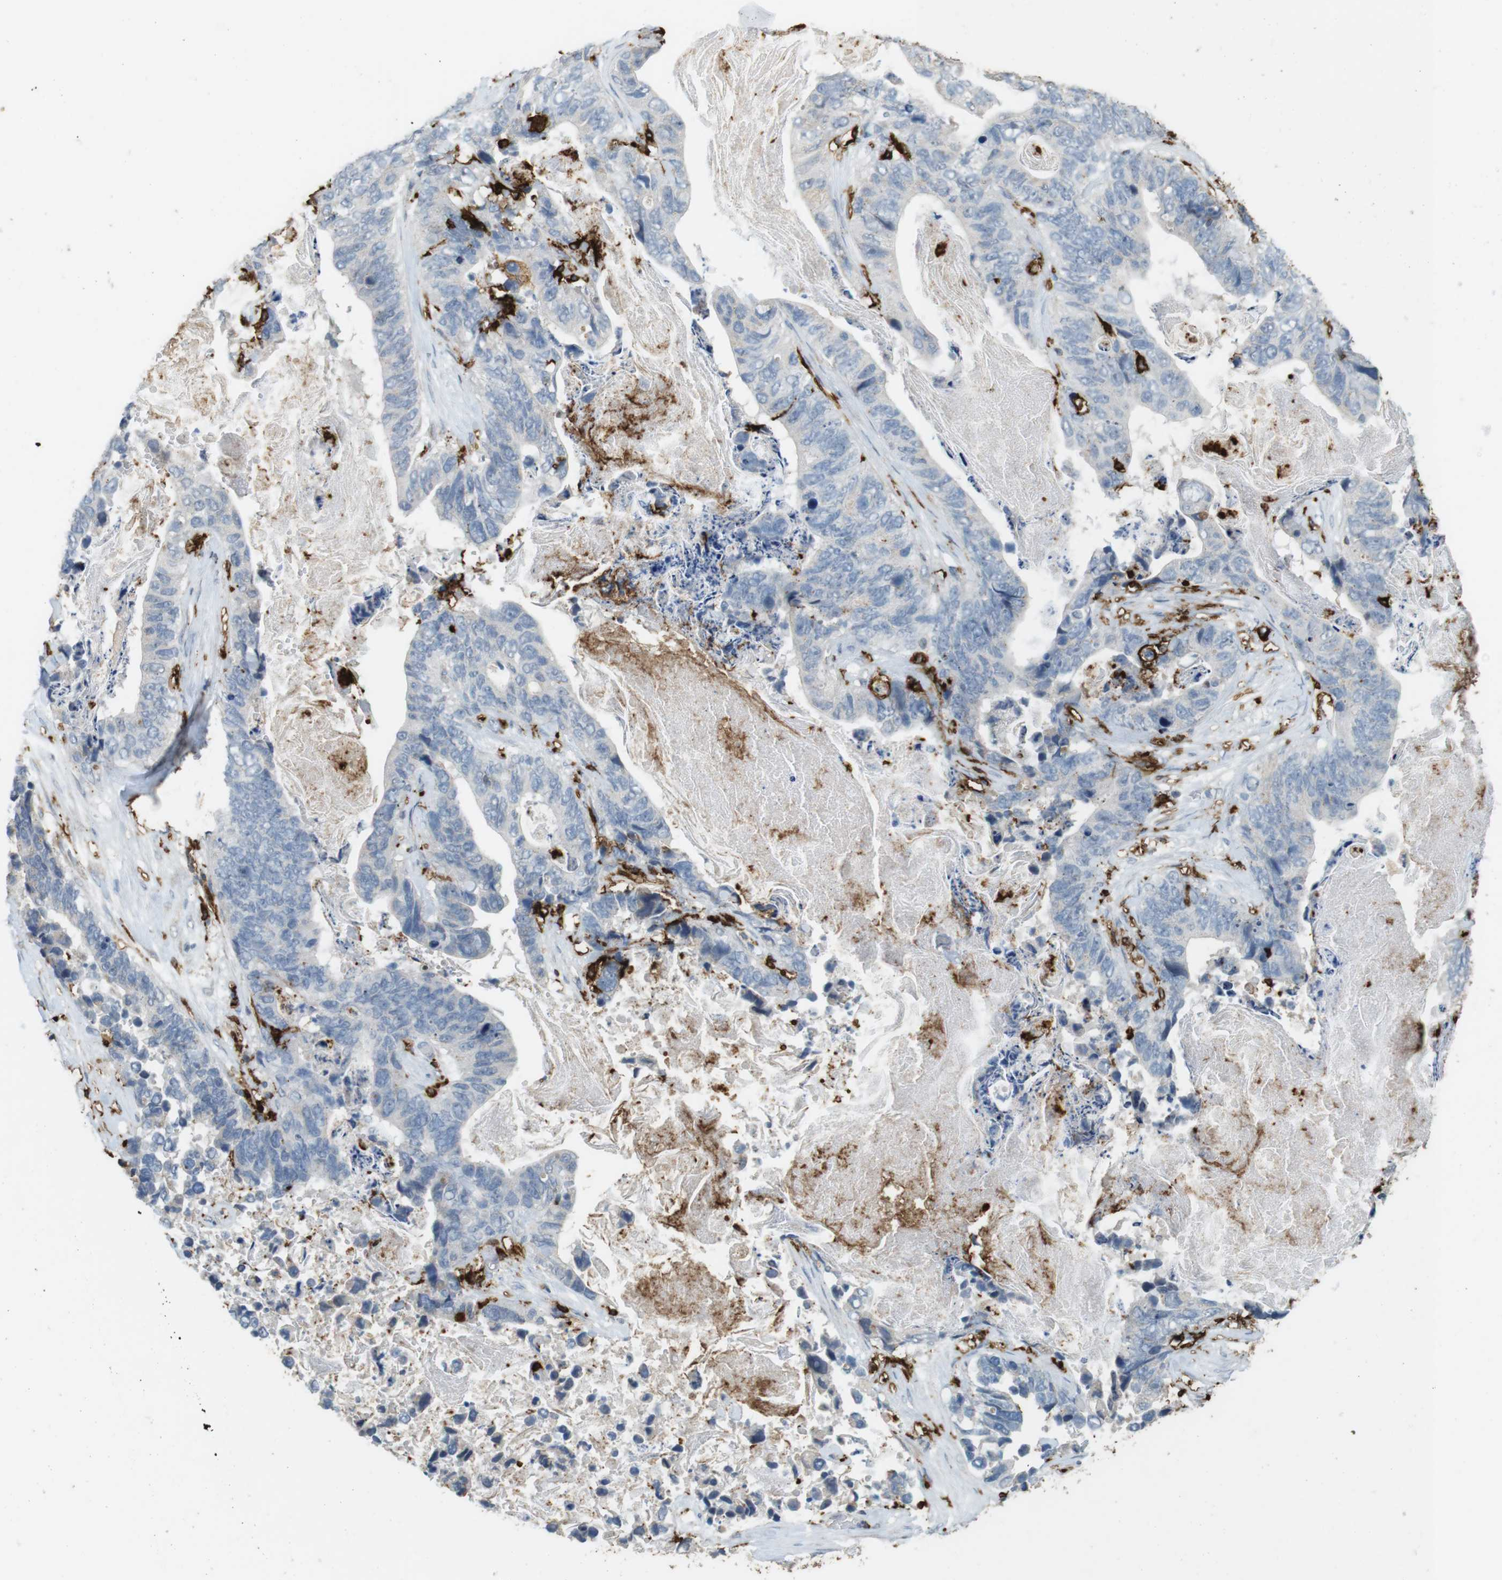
{"staining": {"intensity": "negative", "quantity": "none", "location": "none"}, "tissue": "stomach cancer", "cell_type": "Tumor cells", "image_type": "cancer", "snomed": [{"axis": "morphology", "description": "Adenocarcinoma, NOS"}, {"axis": "topography", "description": "Stomach"}], "caption": "Stomach adenocarcinoma was stained to show a protein in brown. There is no significant staining in tumor cells.", "gene": "HLA-DRA", "patient": {"sex": "female", "age": 89}}